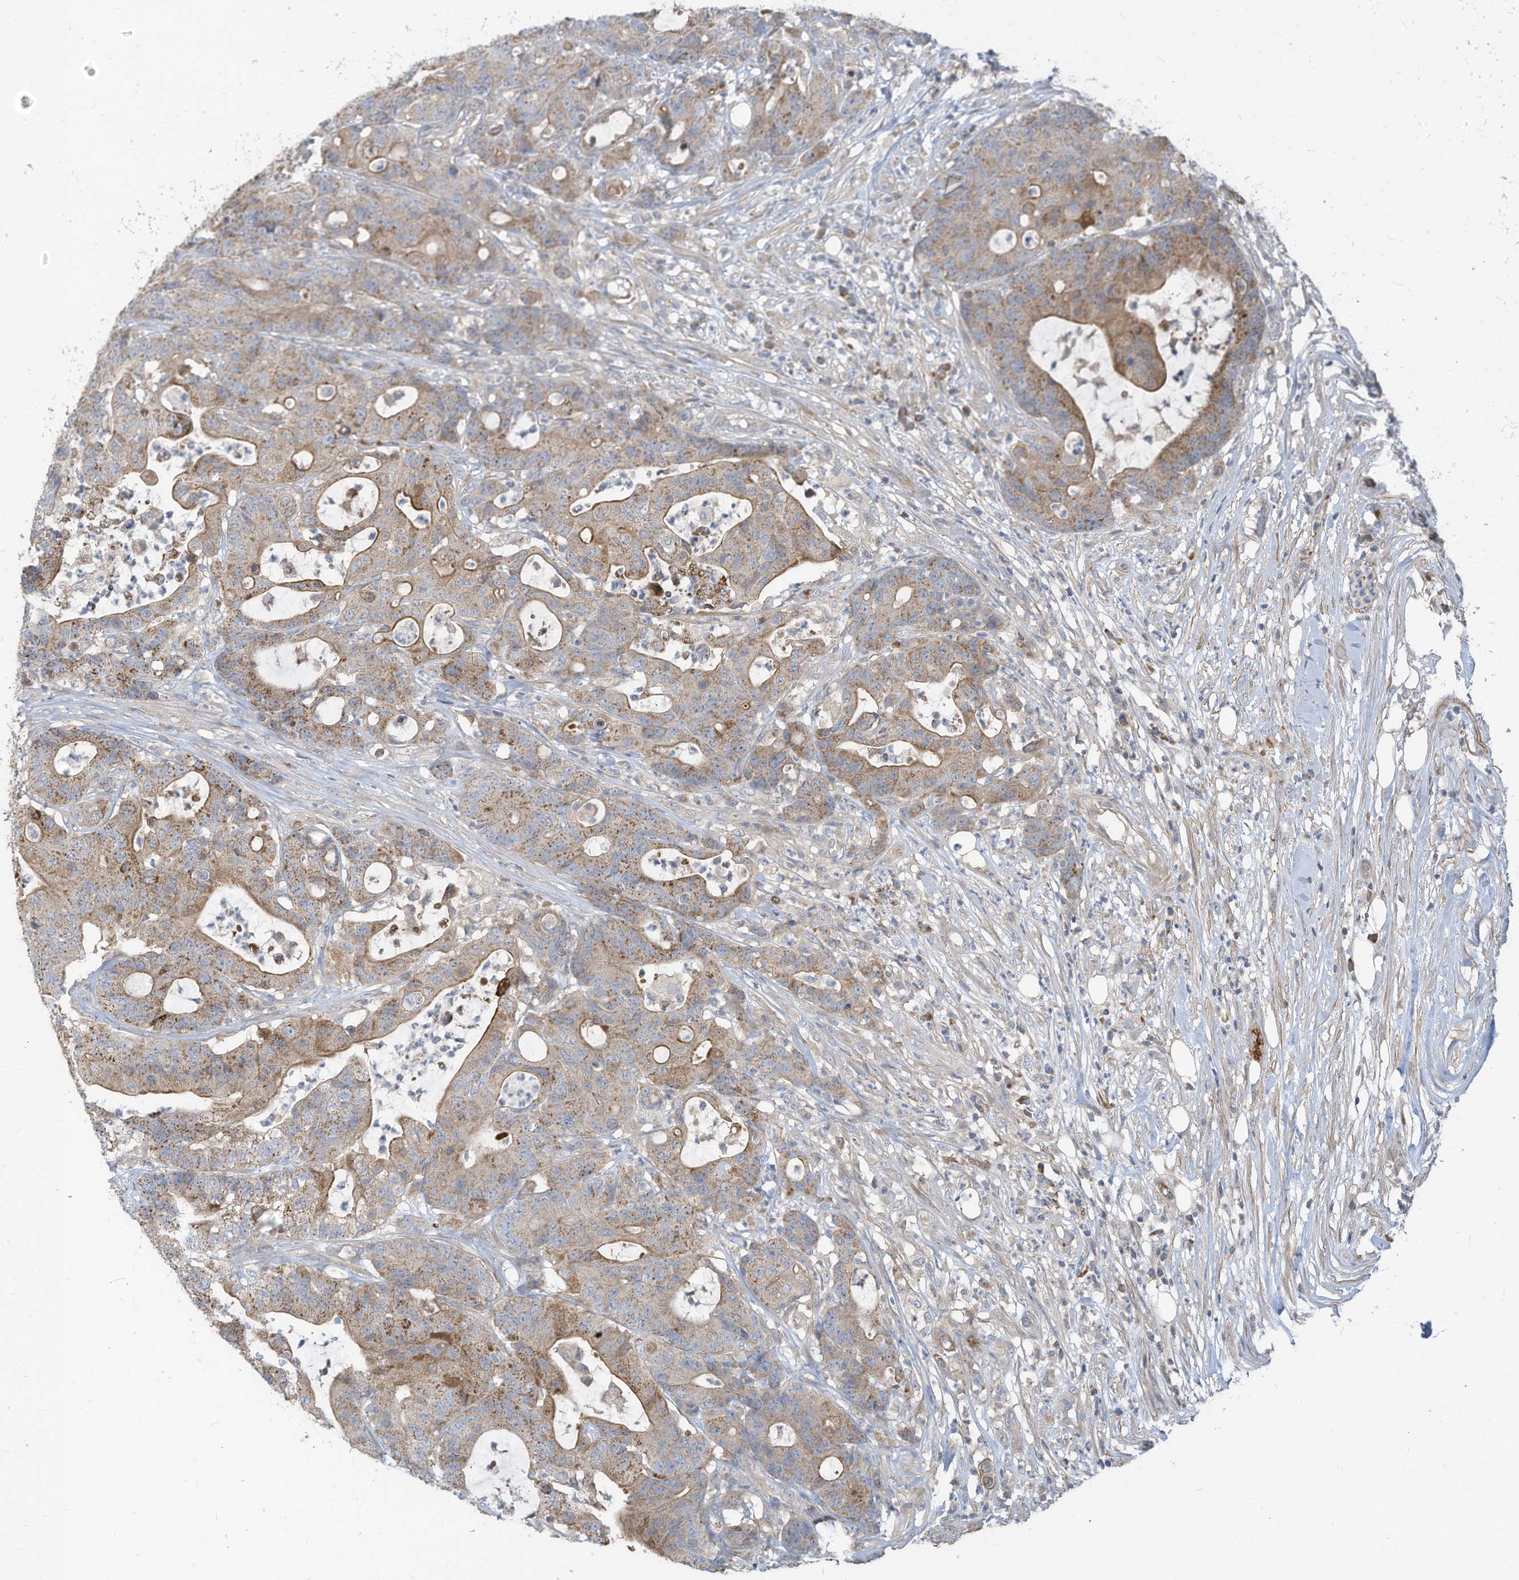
{"staining": {"intensity": "moderate", "quantity": ">75%", "location": "cytoplasmic/membranous"}, "tissue": "colorectal cancer", "cell_type": "Tumor cells", "image_type": "cancer", "snomed": [{"axis": "morphology", "description": "Adenocarcinoma, NOS"}, {"axis": "topography", "description": "Colon"}], "caption": "Protein staining of colorectal adenocarcinoma tissue shows moderate cytoplasmic/membranous staining in approximately >75% of tumor cells. (Brightfield microscopy of DAB IHC at high magnification).", "gene": "GTPBP2", "patient": {"sex": "female", "age": 84}}